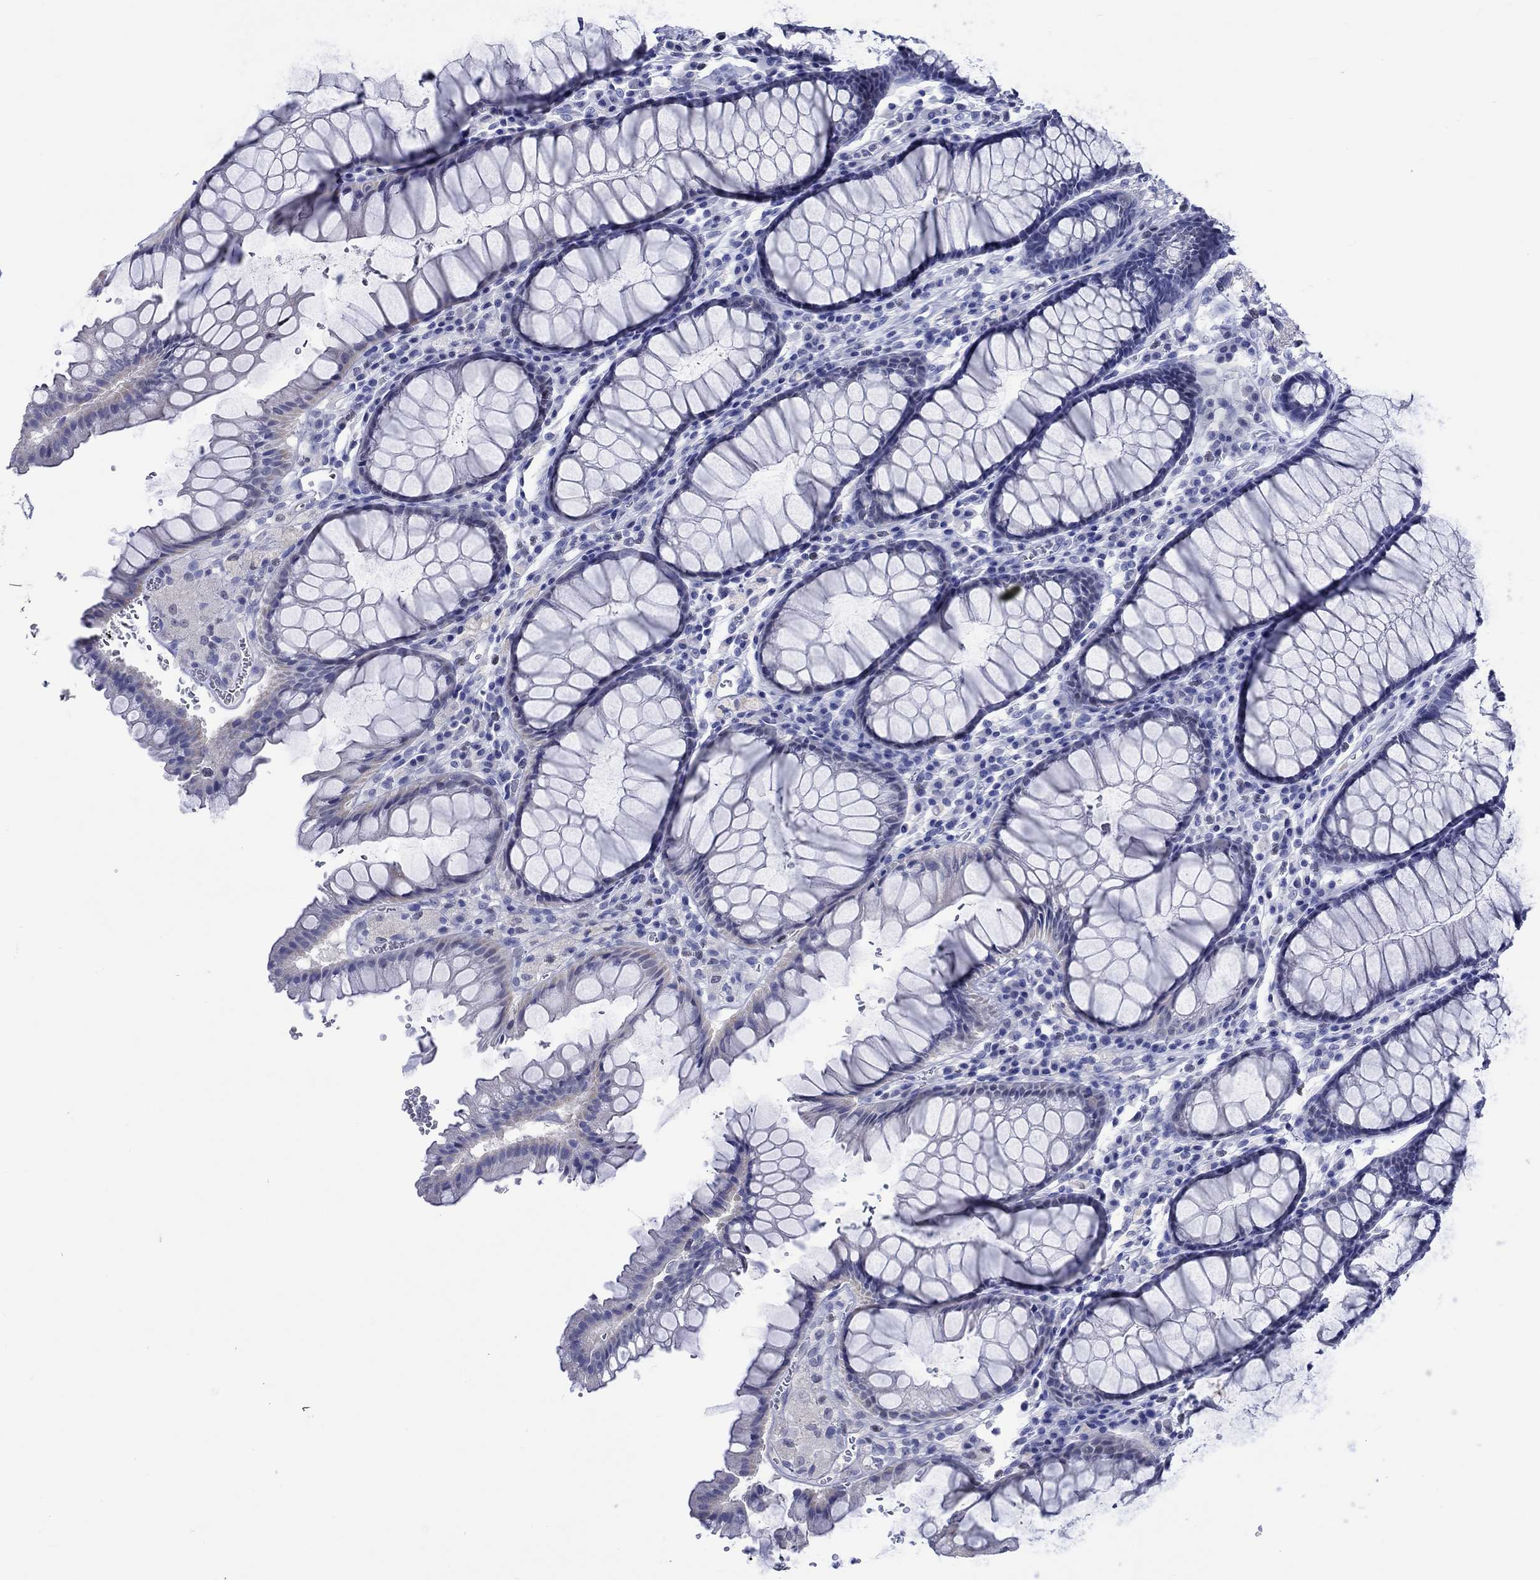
{"staining": {"intensity": "negative", "quantity": "none", "location": "none"}, "tissue": "rectum", "cell_type": "Glandular cells", "image_type": "normal", "snomed": [{"axis": "morphology", "description": "Normal tissue, NOS"}, {"axis": "topography", "description": "Rectum"}], "caption": "An immunohistochemistry histopathology image of benign rectum is shown. There is no staining in glandular cells of rectum.", "gene": "KLHL35", "patient": {"sex": "female", "age": 68}}